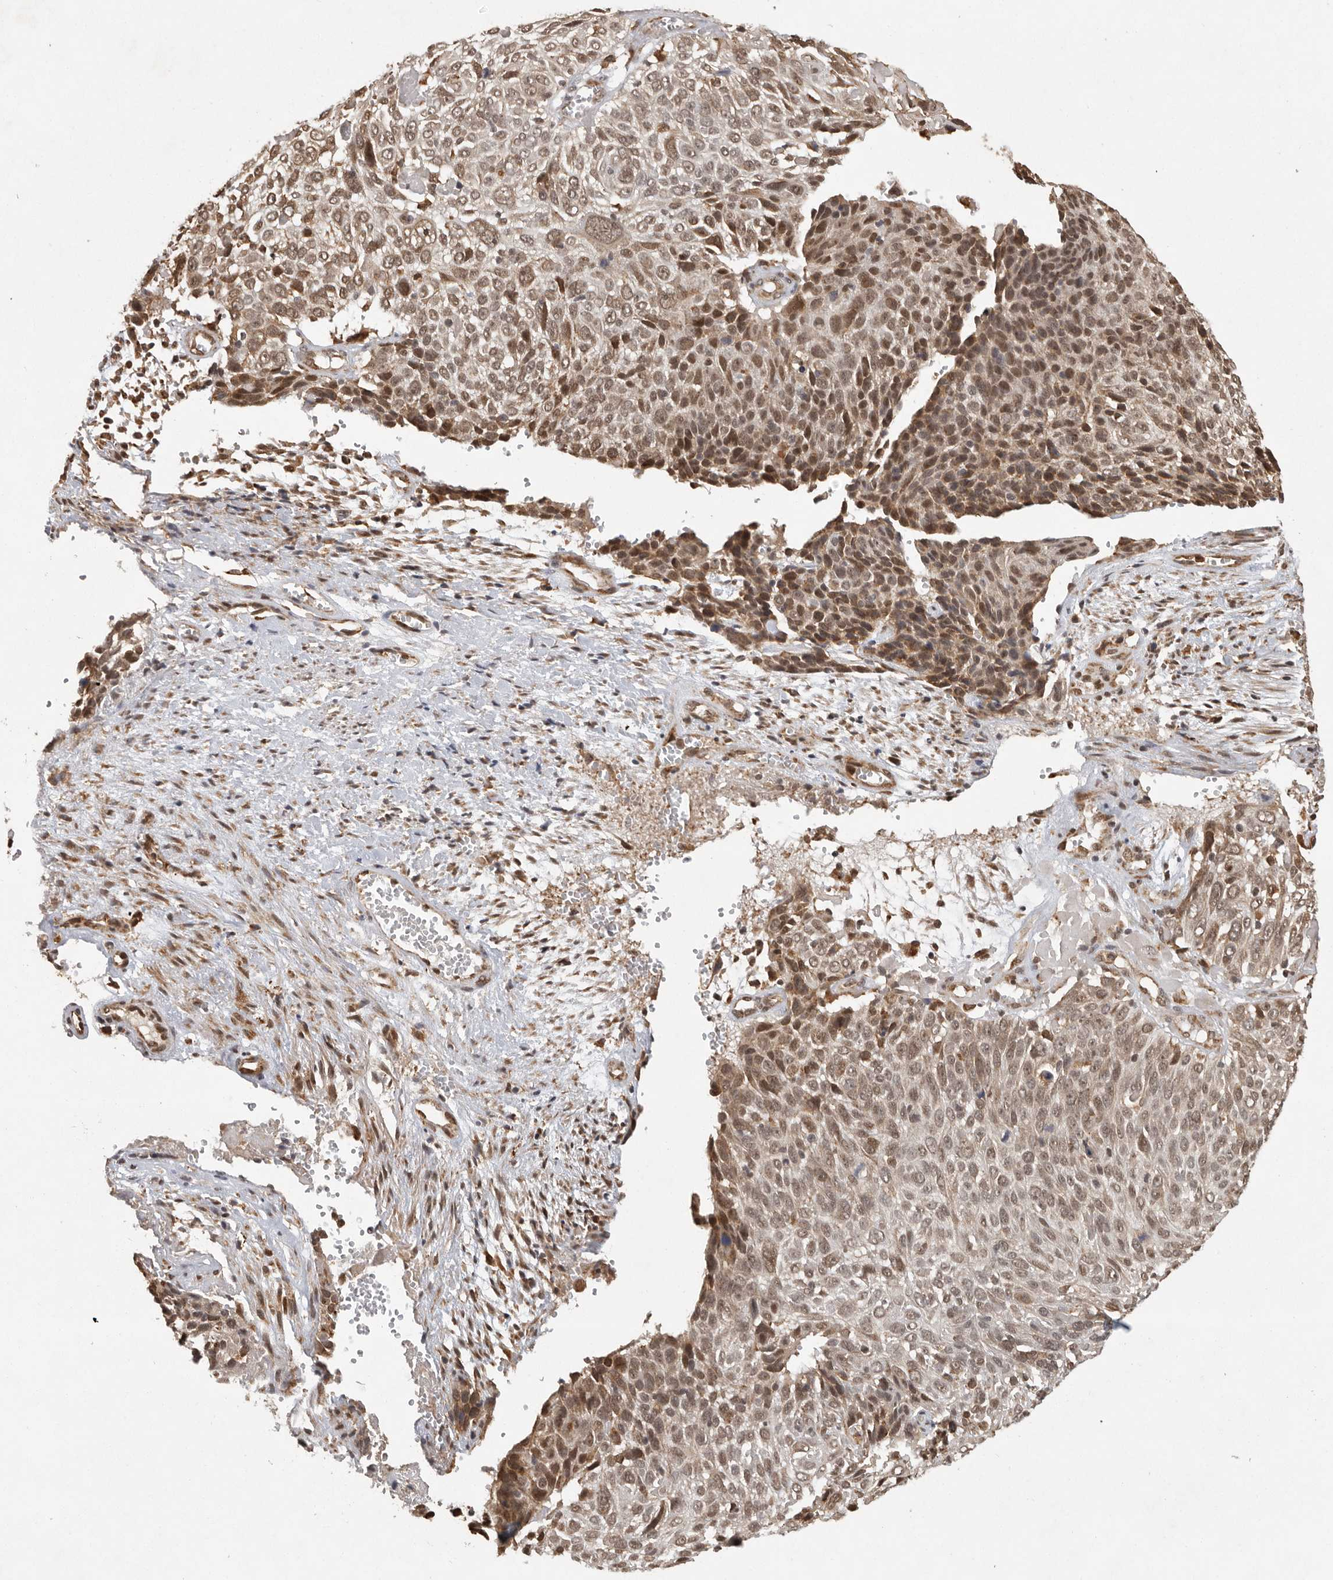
{"staining": {"intensity": "moderate", "quantity": ">75%", "location": "cytoplasmic/membranous,nuclear"}, "tissue": "cervical cancer", "cell_type": "Tumor cells", "image_type": "cancer", "snomed": [{"axis": "morphology", "description": "Squamous cell carcinoma, NOS"}, {"axis": "topography", "description": "Cervix"}], "caption": "Human cervical squamous cell carcinoma stained with a protein marker exhibits moderate staining in tumor cells.", "gene": "ZNF83", "patient": {"sex": "female", "age": 74}}